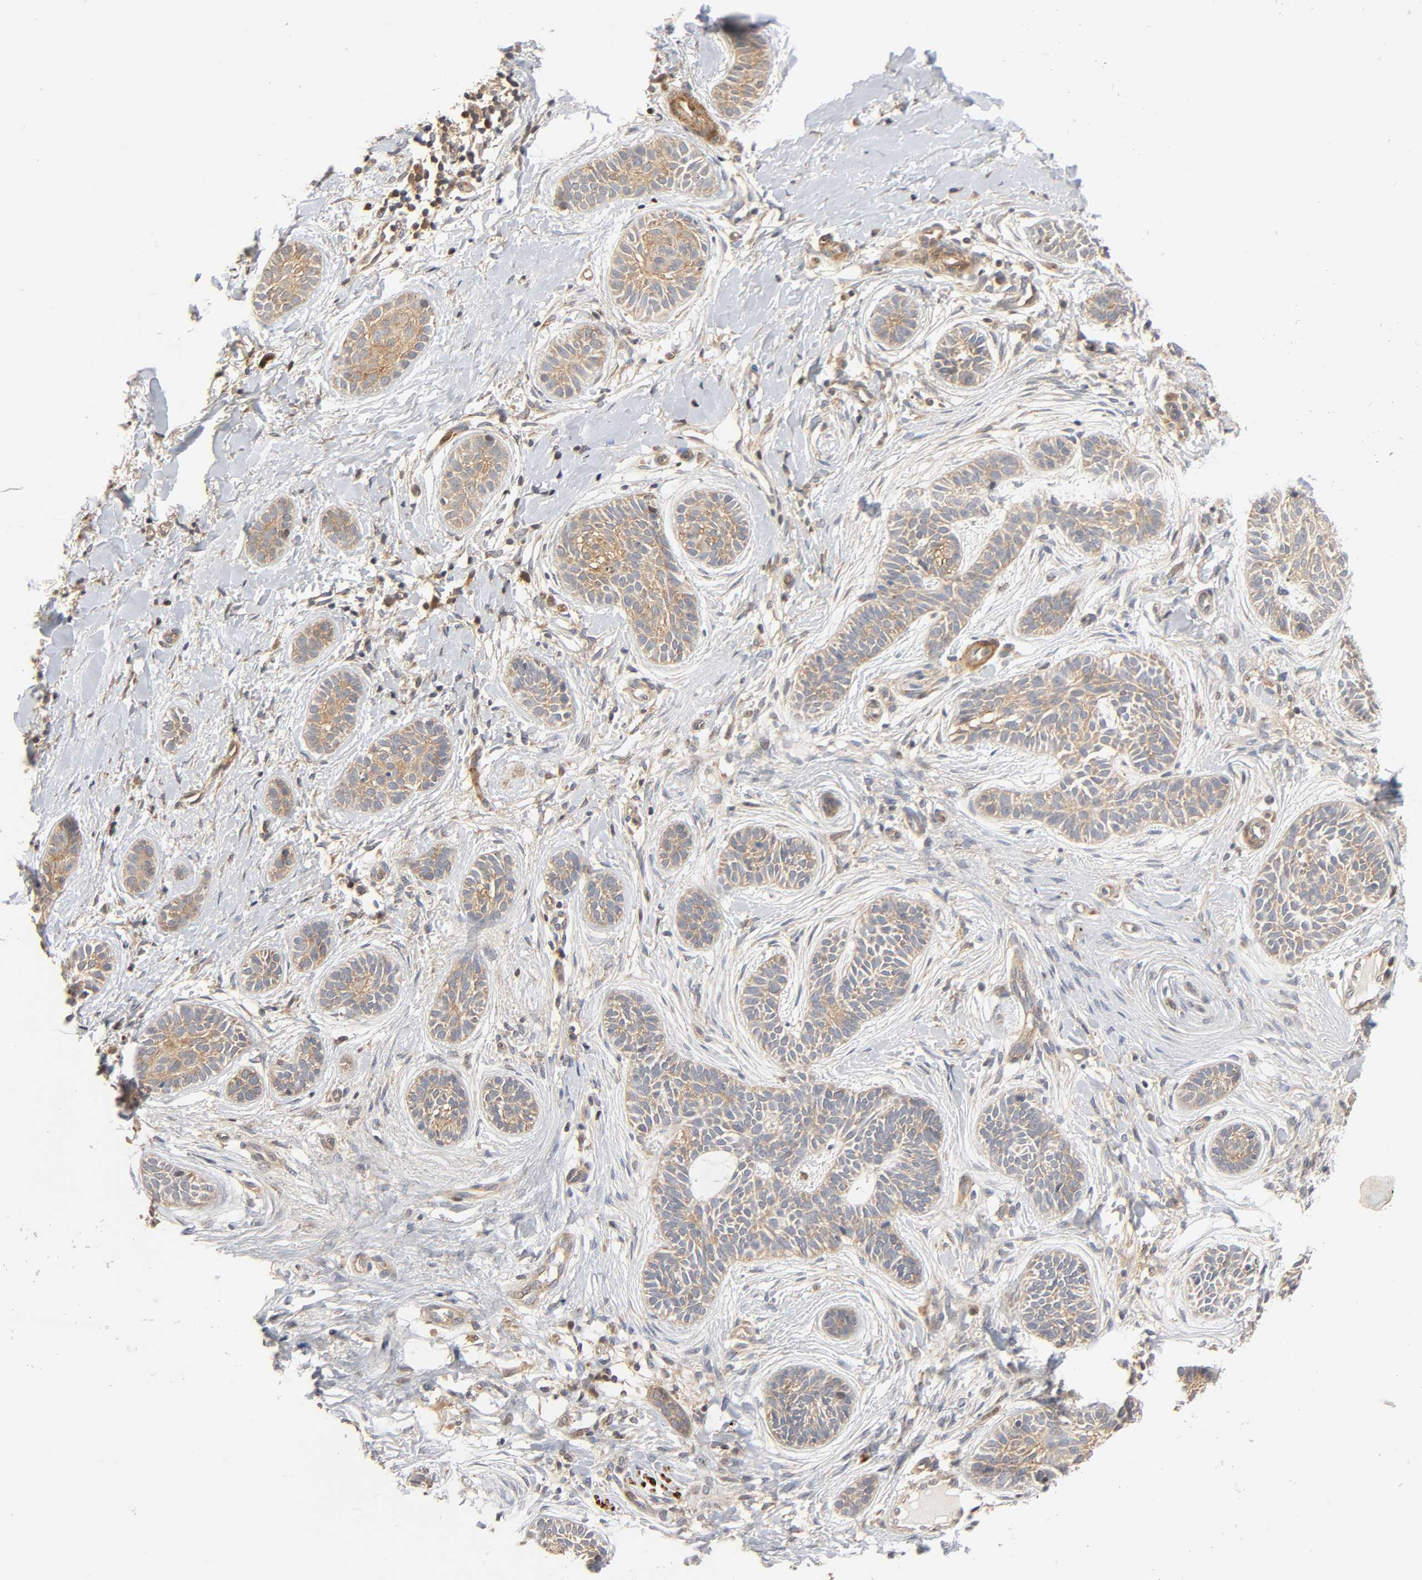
{"staining": {"intensity": "moderate", "quantity": ">75%", "location": "cytoplasmic/membranous"}, "tissue": "skin cancer", "cell_type": "Tumor cells", "image_type": "cancer", "snomed": [{"axis": "morphology", "description": "Normal tissue, NOS"}, {"axis": "morphology", "description": "Basal cell carcinoma"}, {"axis": "topography", "description": "Skin"}], "caption": "There is medium levels of moderate cytoplasmic/membranous staining in tumor cells of basal cell carcinoma (skin), as demonstrated by immunohistochemical staining (brown color).", "gene": "NEMF", "patient": {"sex": "male", "age": 63}}